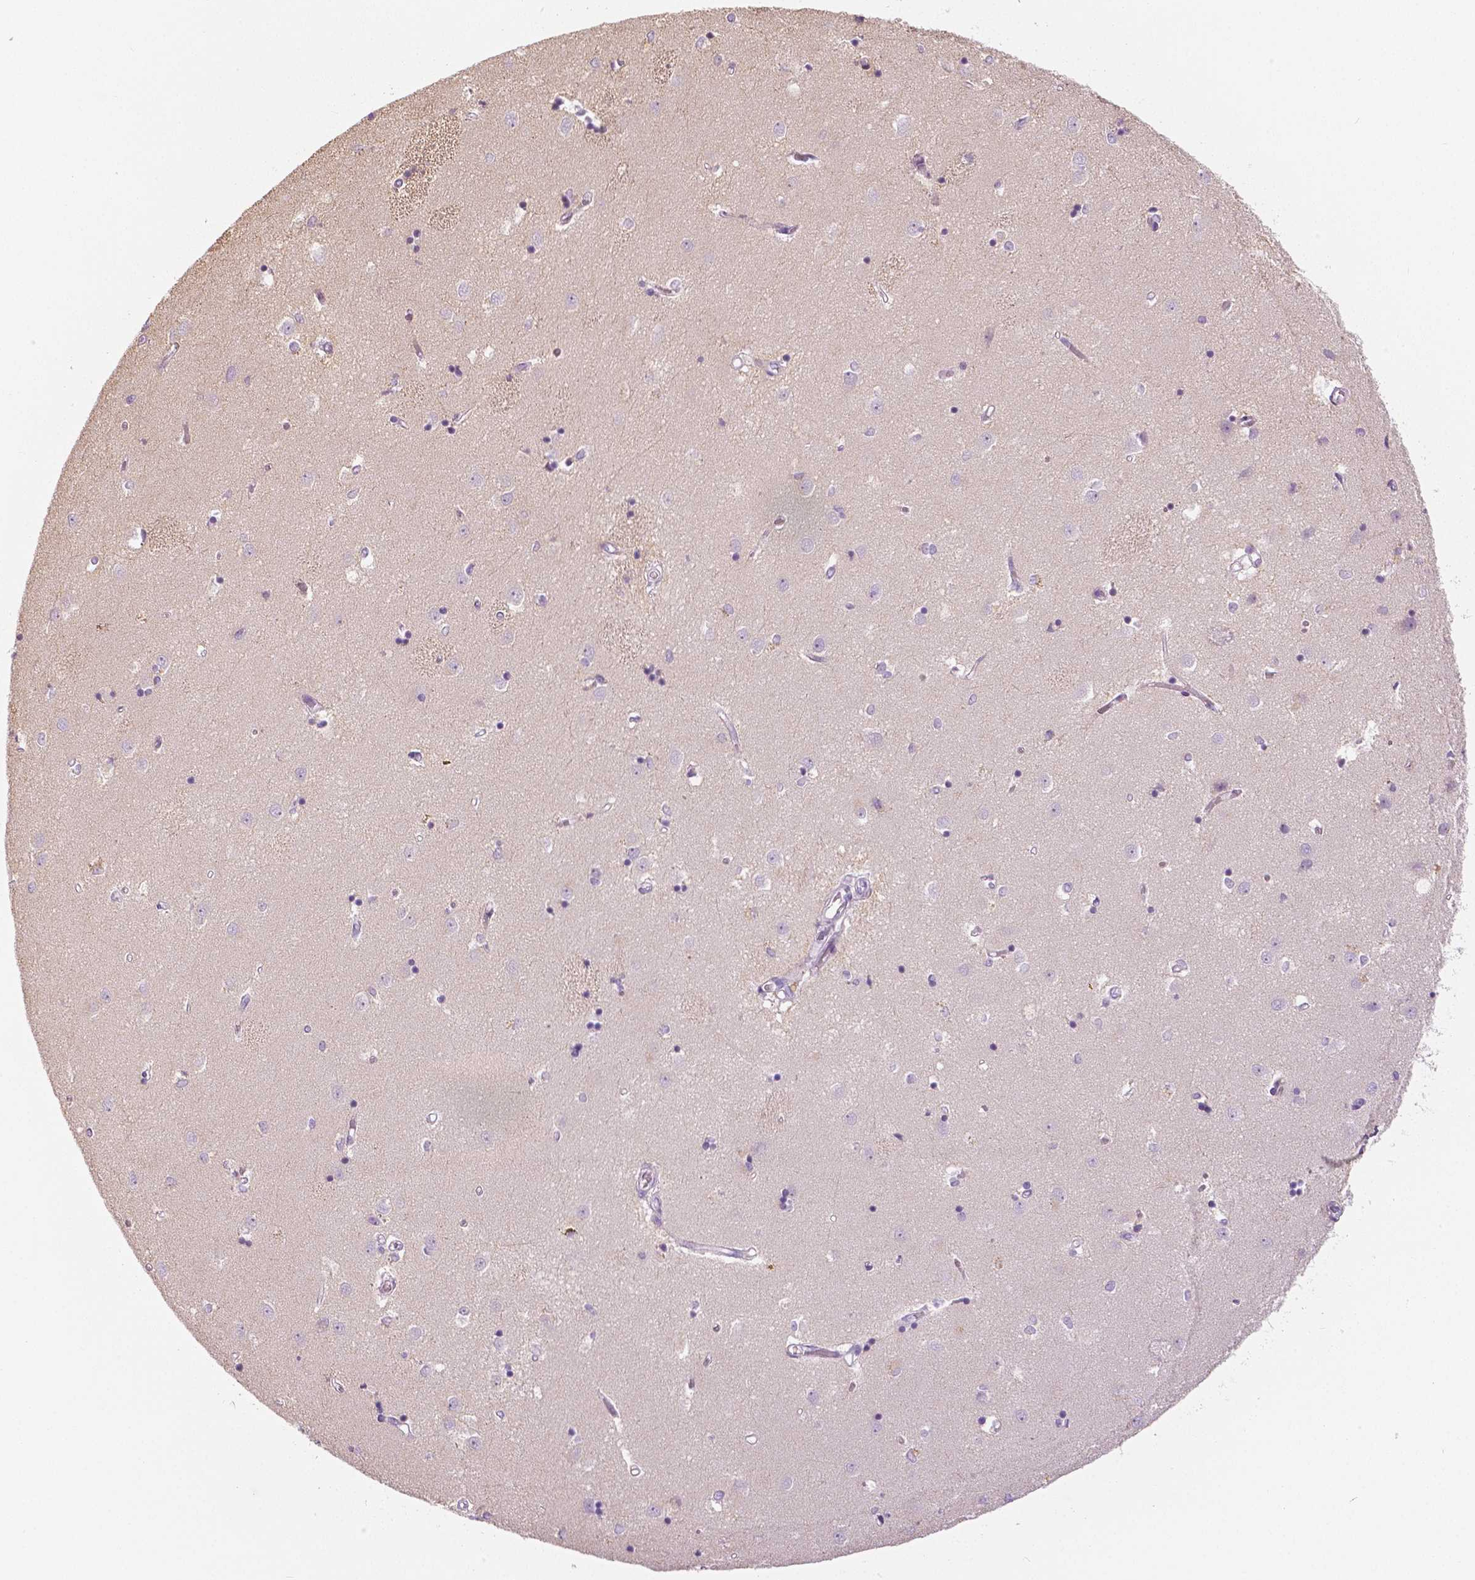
{"staining": {"intensity": "negative", "quantity": "none", "location": "none"}, "tissue": "caudate", "cell_type": "Glial cells", "image_type": "normal", "snomed": [{"axis": "morphology", "description": "Normal tissue, NOS"}, {"axis": "topography", "description": "Lateral ventricle wall"}], "caption": "Immunohistochemistry micrograph of benign caudate stained for a protein (brown), which demonstrates no staining in glial cells.", "gene": "SLC24A1", "patient": {"sex": "male", "age": 54}}